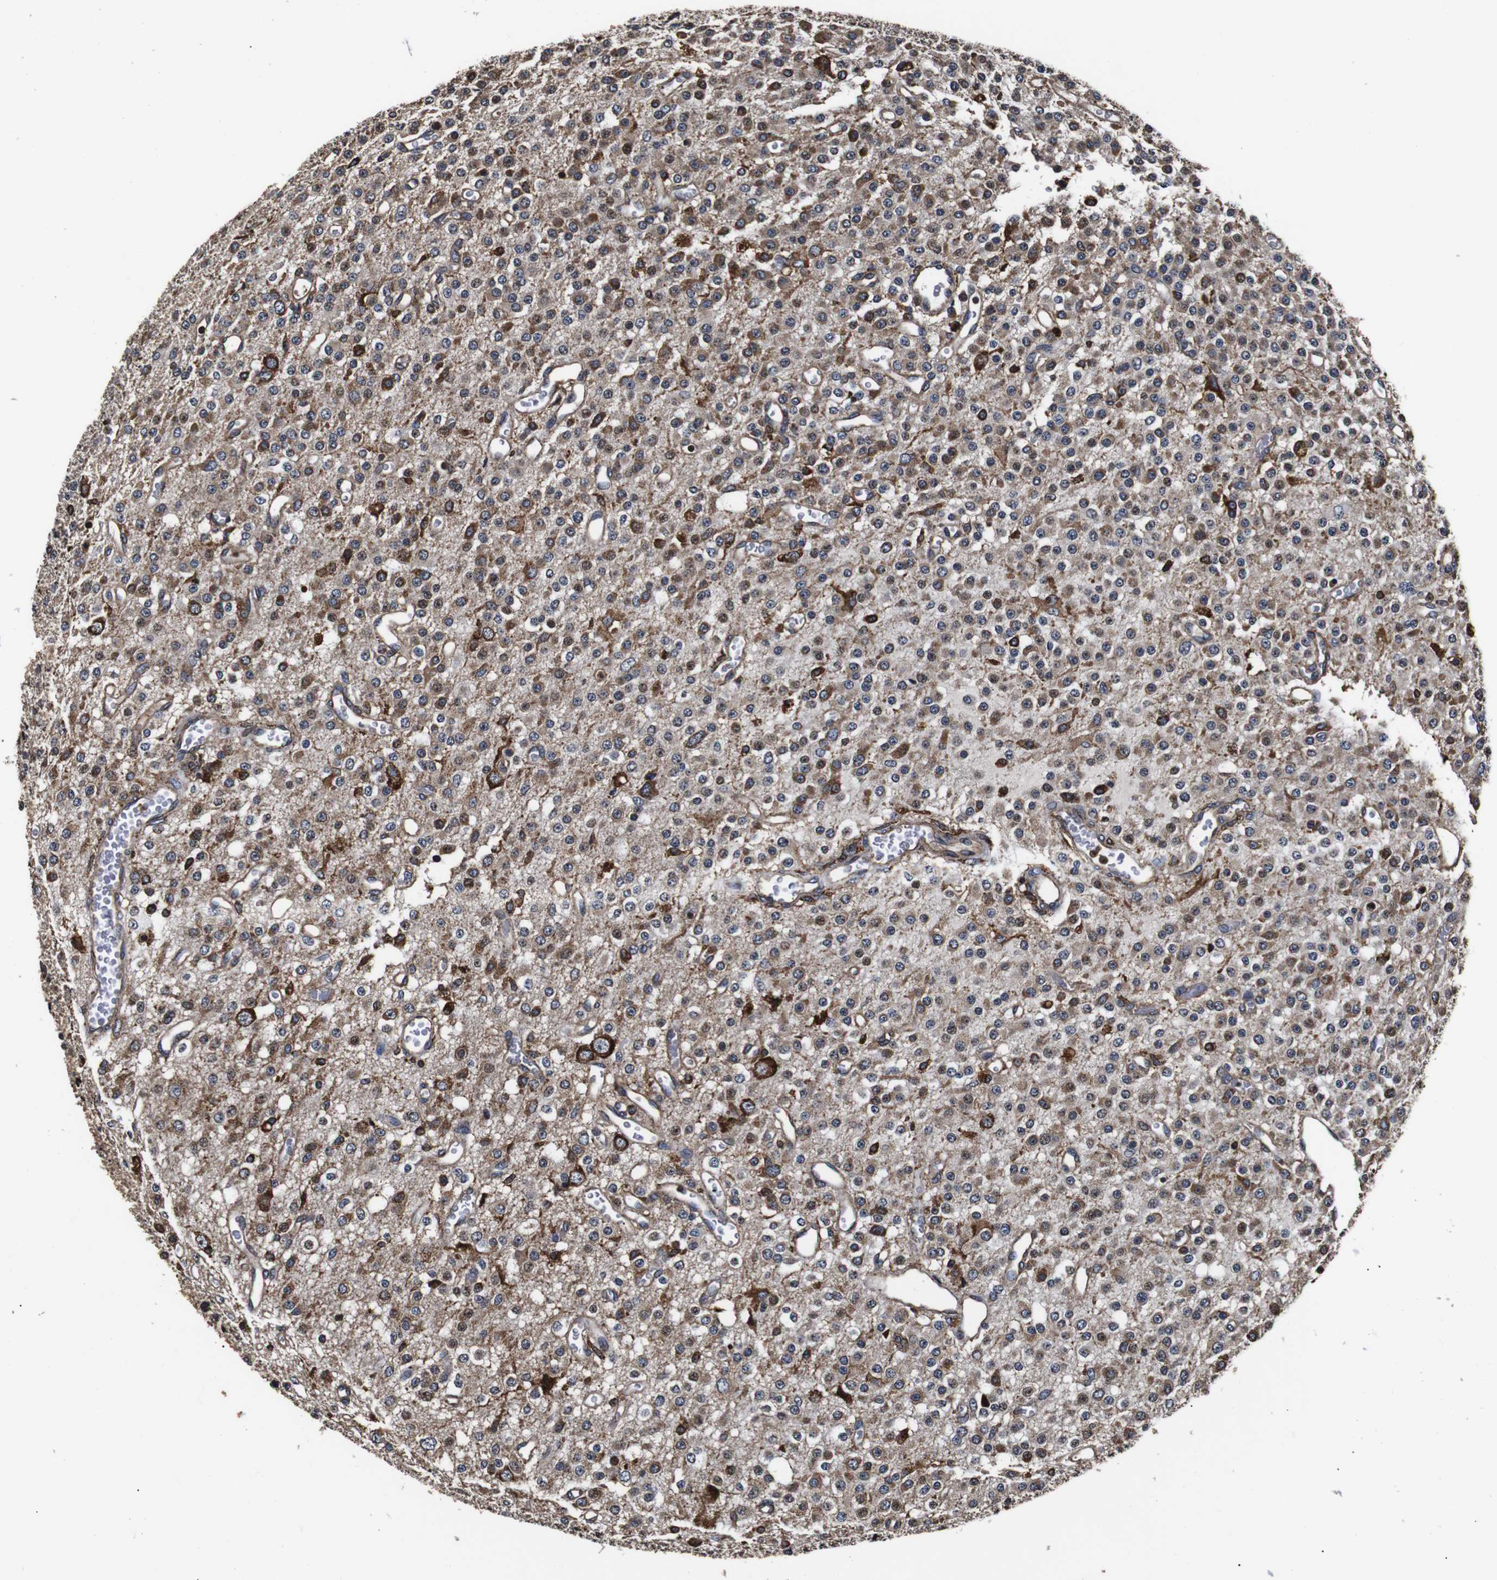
{"staining": {"intensity": "moderate", "quantity": "<25%", "location": "cytoplasmic/membranous"}, "tissue": "glioma", "cell_type": "Tumor cells", "image_type": "cancer", "snomed": [{"axis": "morphology", "description": "Glioma, malignant, Low grade"}, {"axis": "topography", "description": "Brain"}], "caption": "Immunohistochemical staining of malignant glioma (low-grade) displays low levels of moderate cytoplasmic/membranous protein staining in approximately <25% of tumor cells.", "gene": "HHIP", "patient": {"sex": "male", "age": 38}}